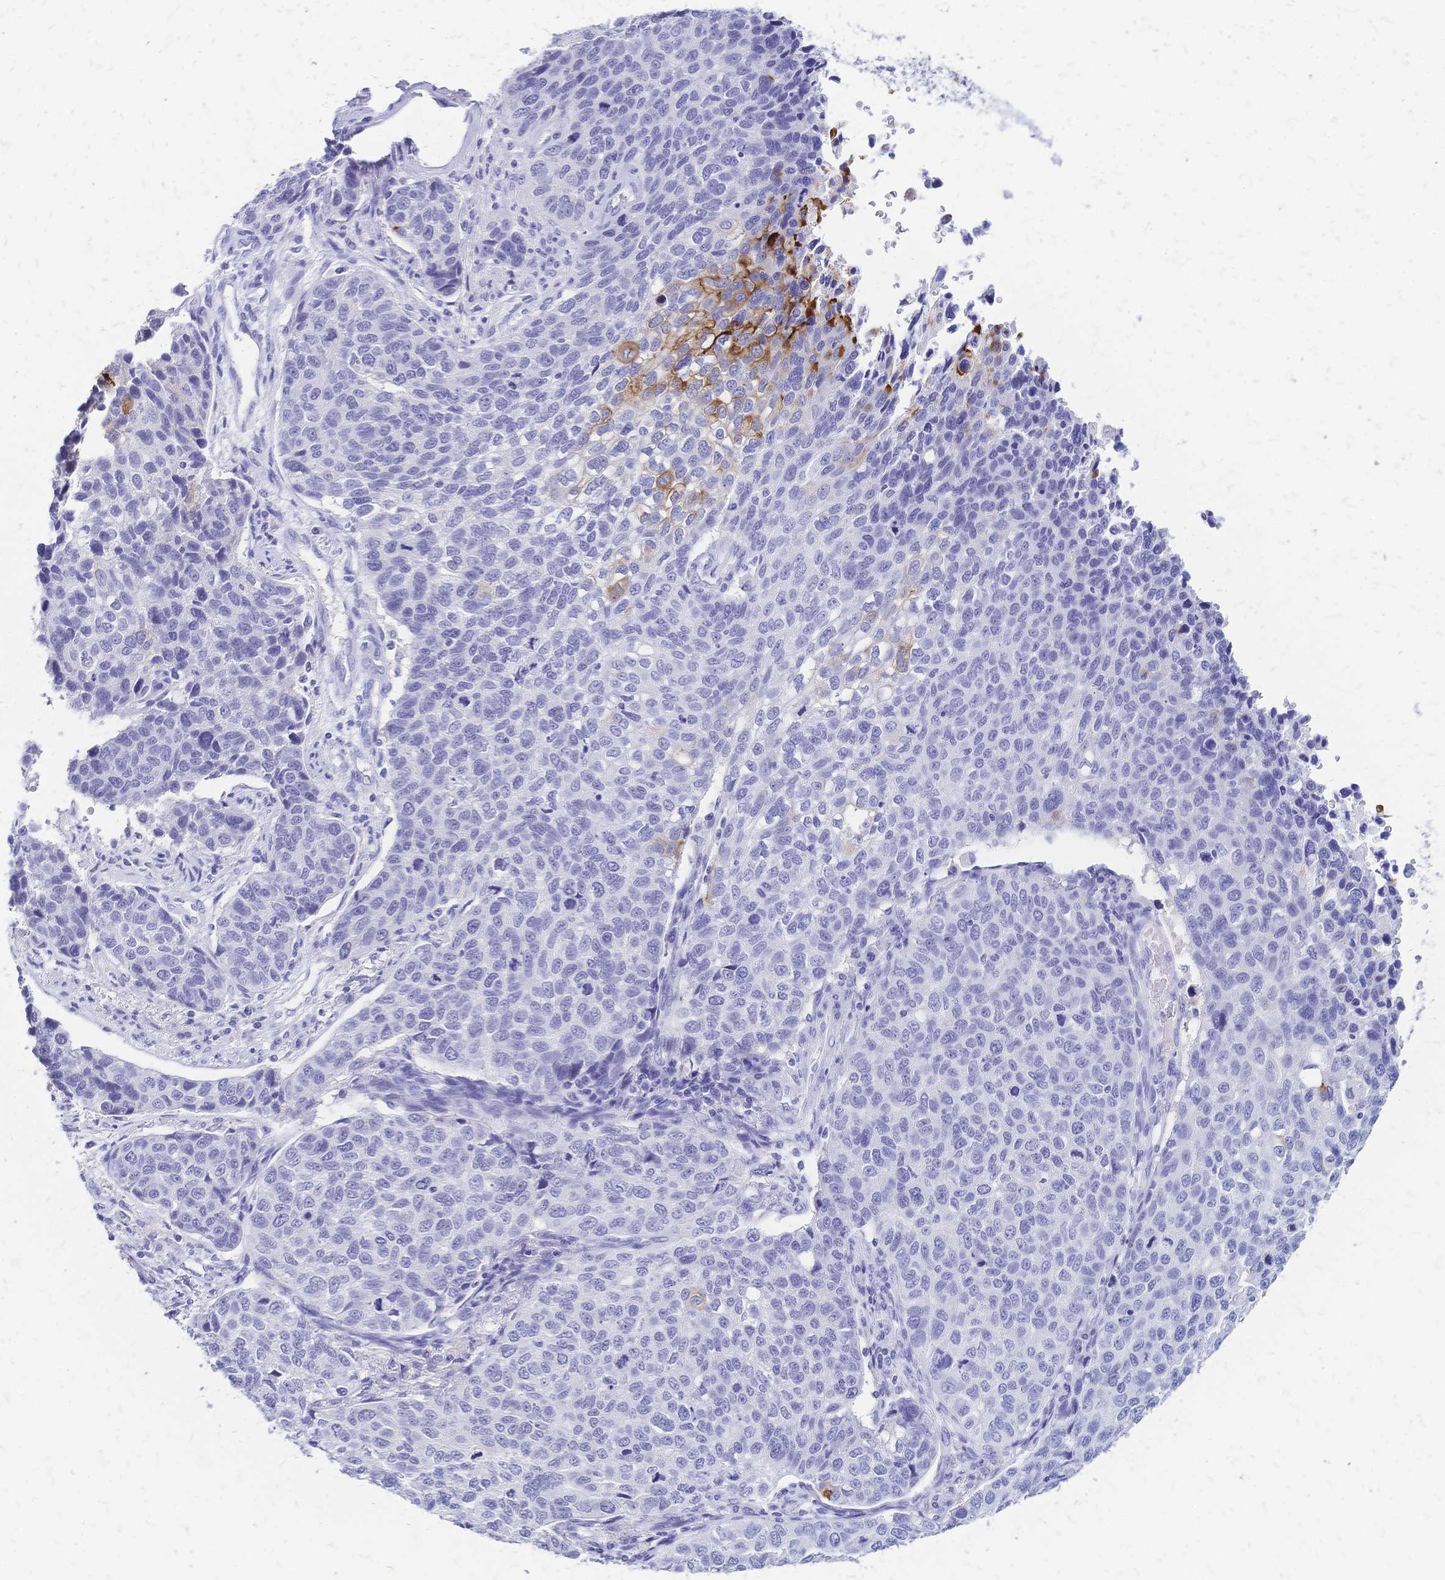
{"staining": {"intensity": "moderate", "quantity": "<25%", "location": "cytoplasmic/membranous"}, "tissue": "lung cancer", "cell_type": "Tumor cells", "image_type": "cancer", "snomed": [{"axis": "morphology", "description": "Squamous cell carcinoma, NOS"}, {"axis": "topography", "description": "Lymph node"}, {"axis": "topography", "description": "Lung"}], "caption": "This image shows lung cancer stained with IHC to label a protein in brown. The cytoplasmic/membranous of tumor cells show moderate positivity for the protein. Nuclei are counter-stained blue.", "gene": "FA2H", "patient": {"sex": "male", "age": 61}}